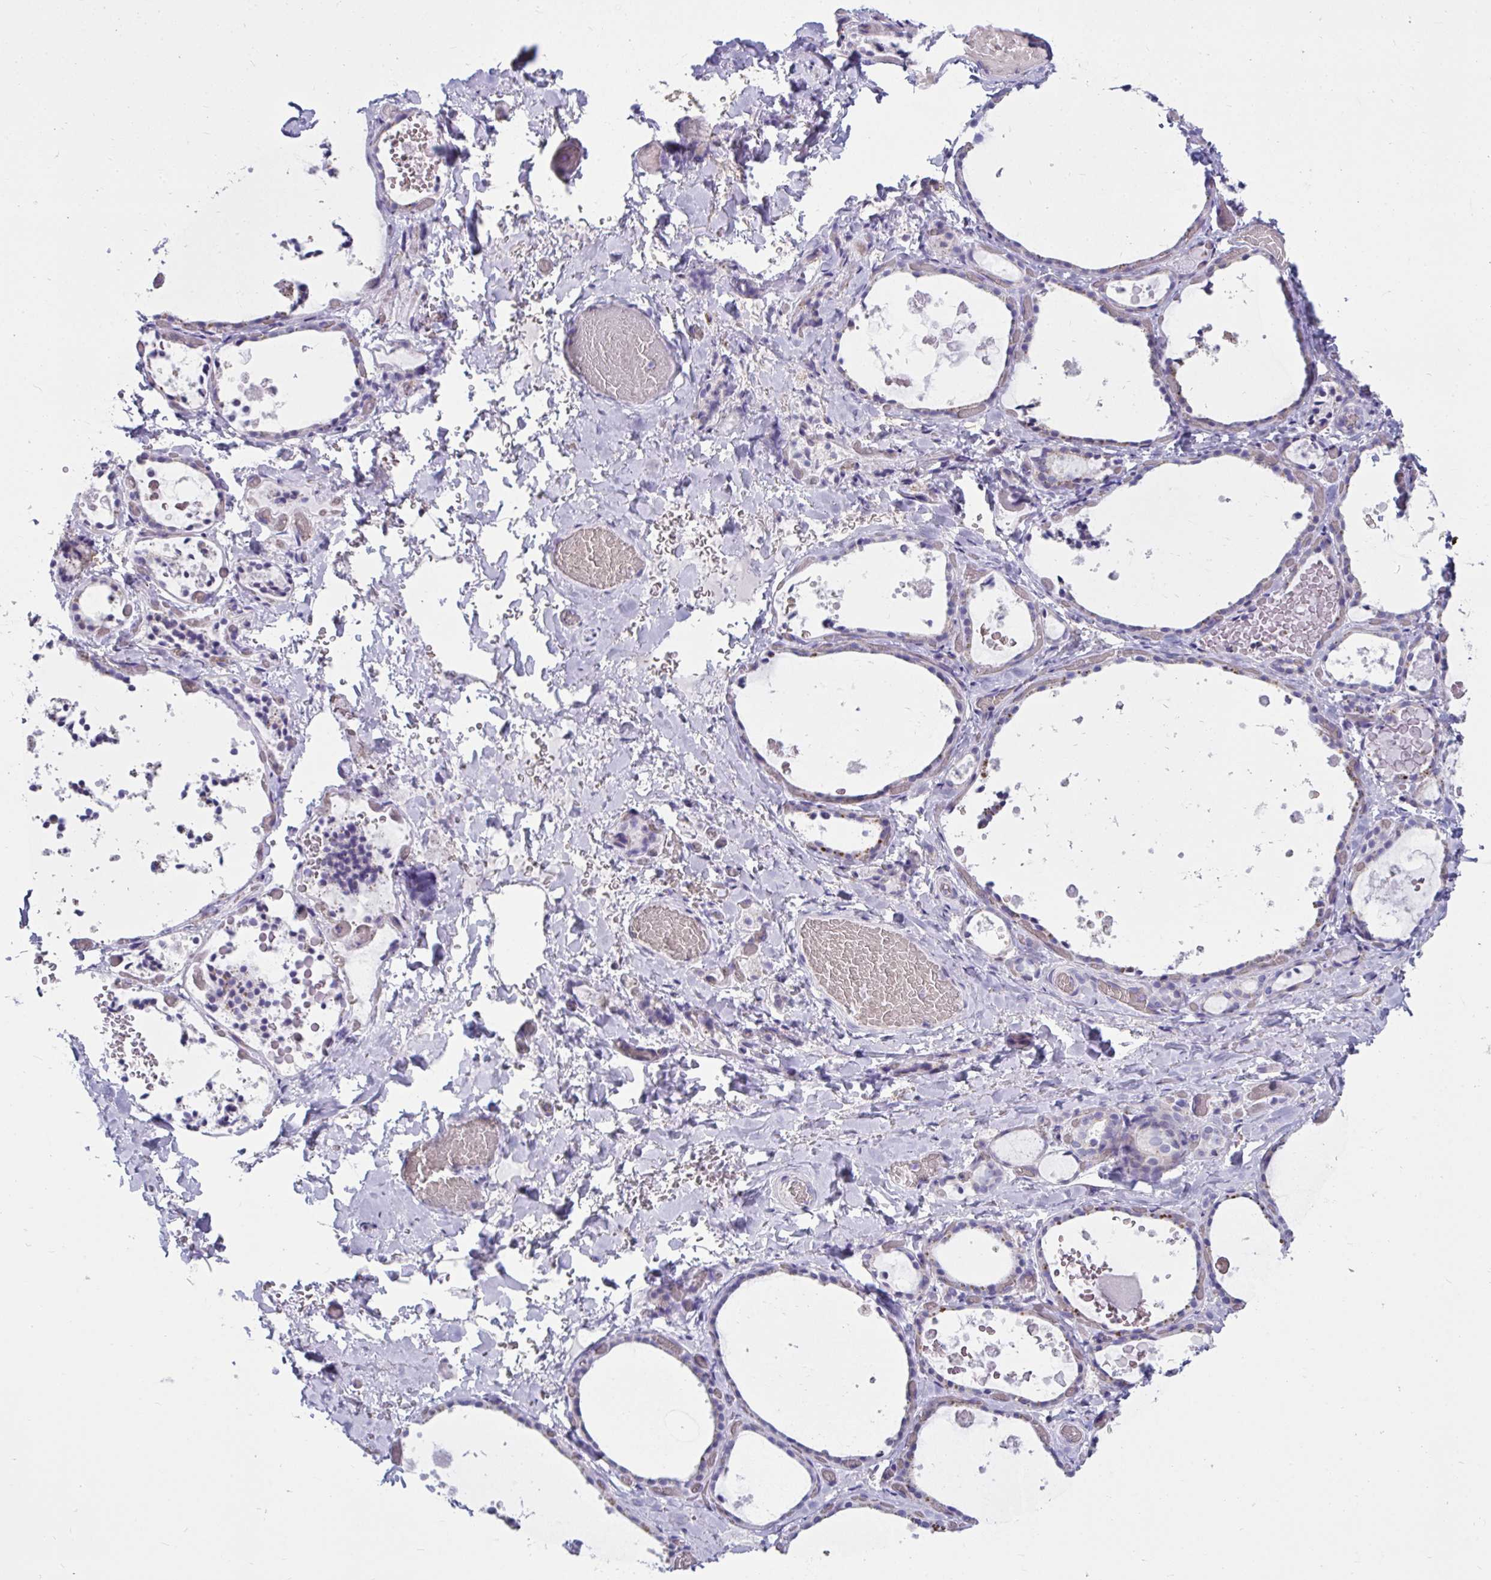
{"staining": {"intensity": "negative", "quantity": "none", "location": "none"}, "tissue": "thyroid gland", "cell_type": "Glandular cells", "image_type": "normal", "snomed": [{"axis": "morphology", "description": "Normal tissue, NOS"}, {"axis": "topography", "description": "Thyroid gland"}], "caption": "This is an IHC photomicrograph of benign human thyroid gland. There is no staining in glandular cells.", "gene": "CTSZ", "patient": {"sex": "female", "age": 56}}